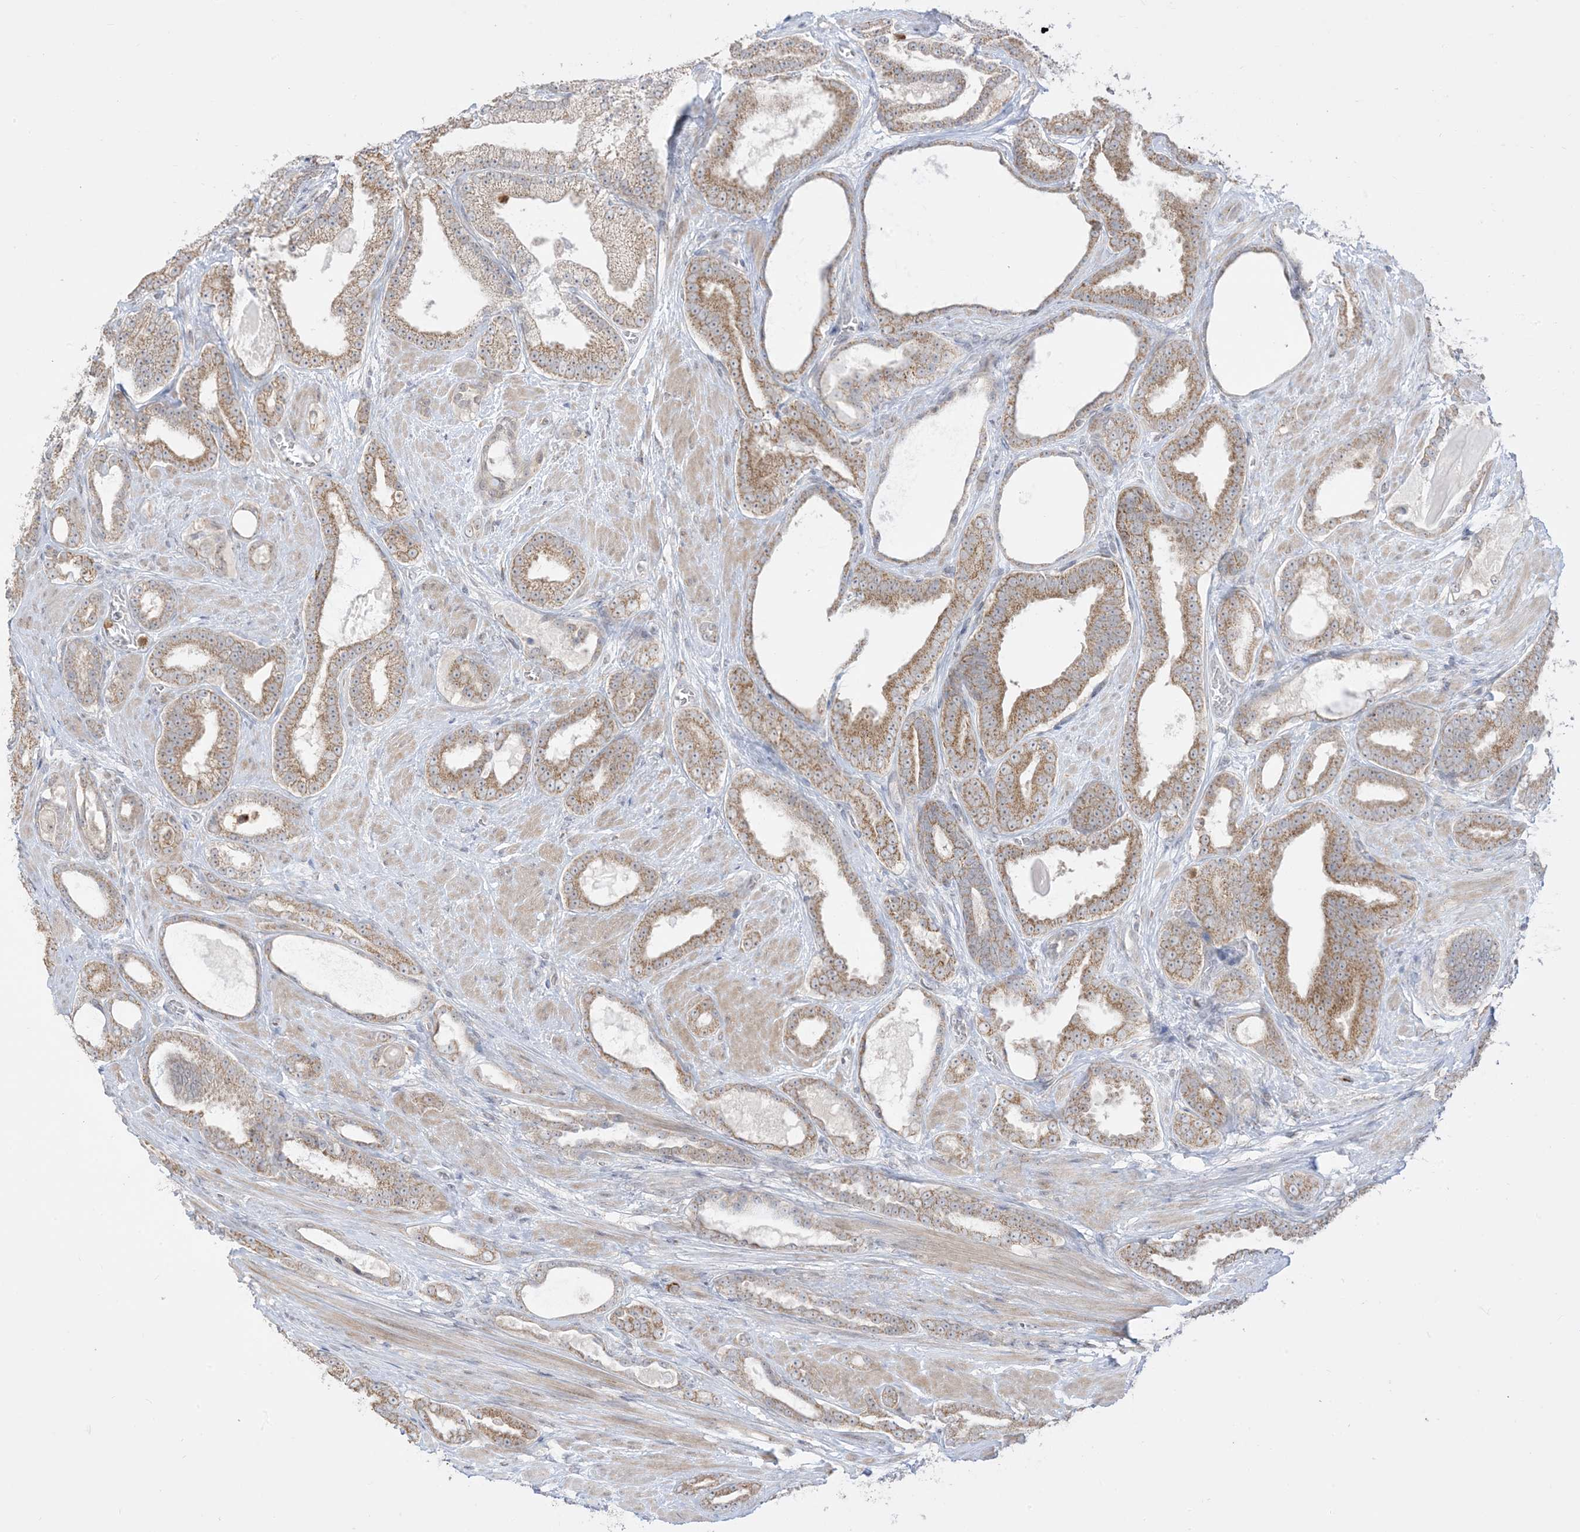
{"staining": {"intensity": "moderate", "quantity": ">75%", "location": "cytoplasmic/membranous"}, "tissue": "prostate cancer", "cell_type": "Tumor cells", "image_type": "cancer", "snomed": [{"axis": "morphology", "description": "Adenocarcinoma, High grade"}, {"axis": "topography", "description": "Prostate"}], "caption": "IHC of prostate adenocarcinoma (high-grade) shows medium levels of moderate cytoplasmic/membranous staining in about >75% of tumor cells.", "gene": "KANSL3", "patient": {"sex": "male", "age": 60}}